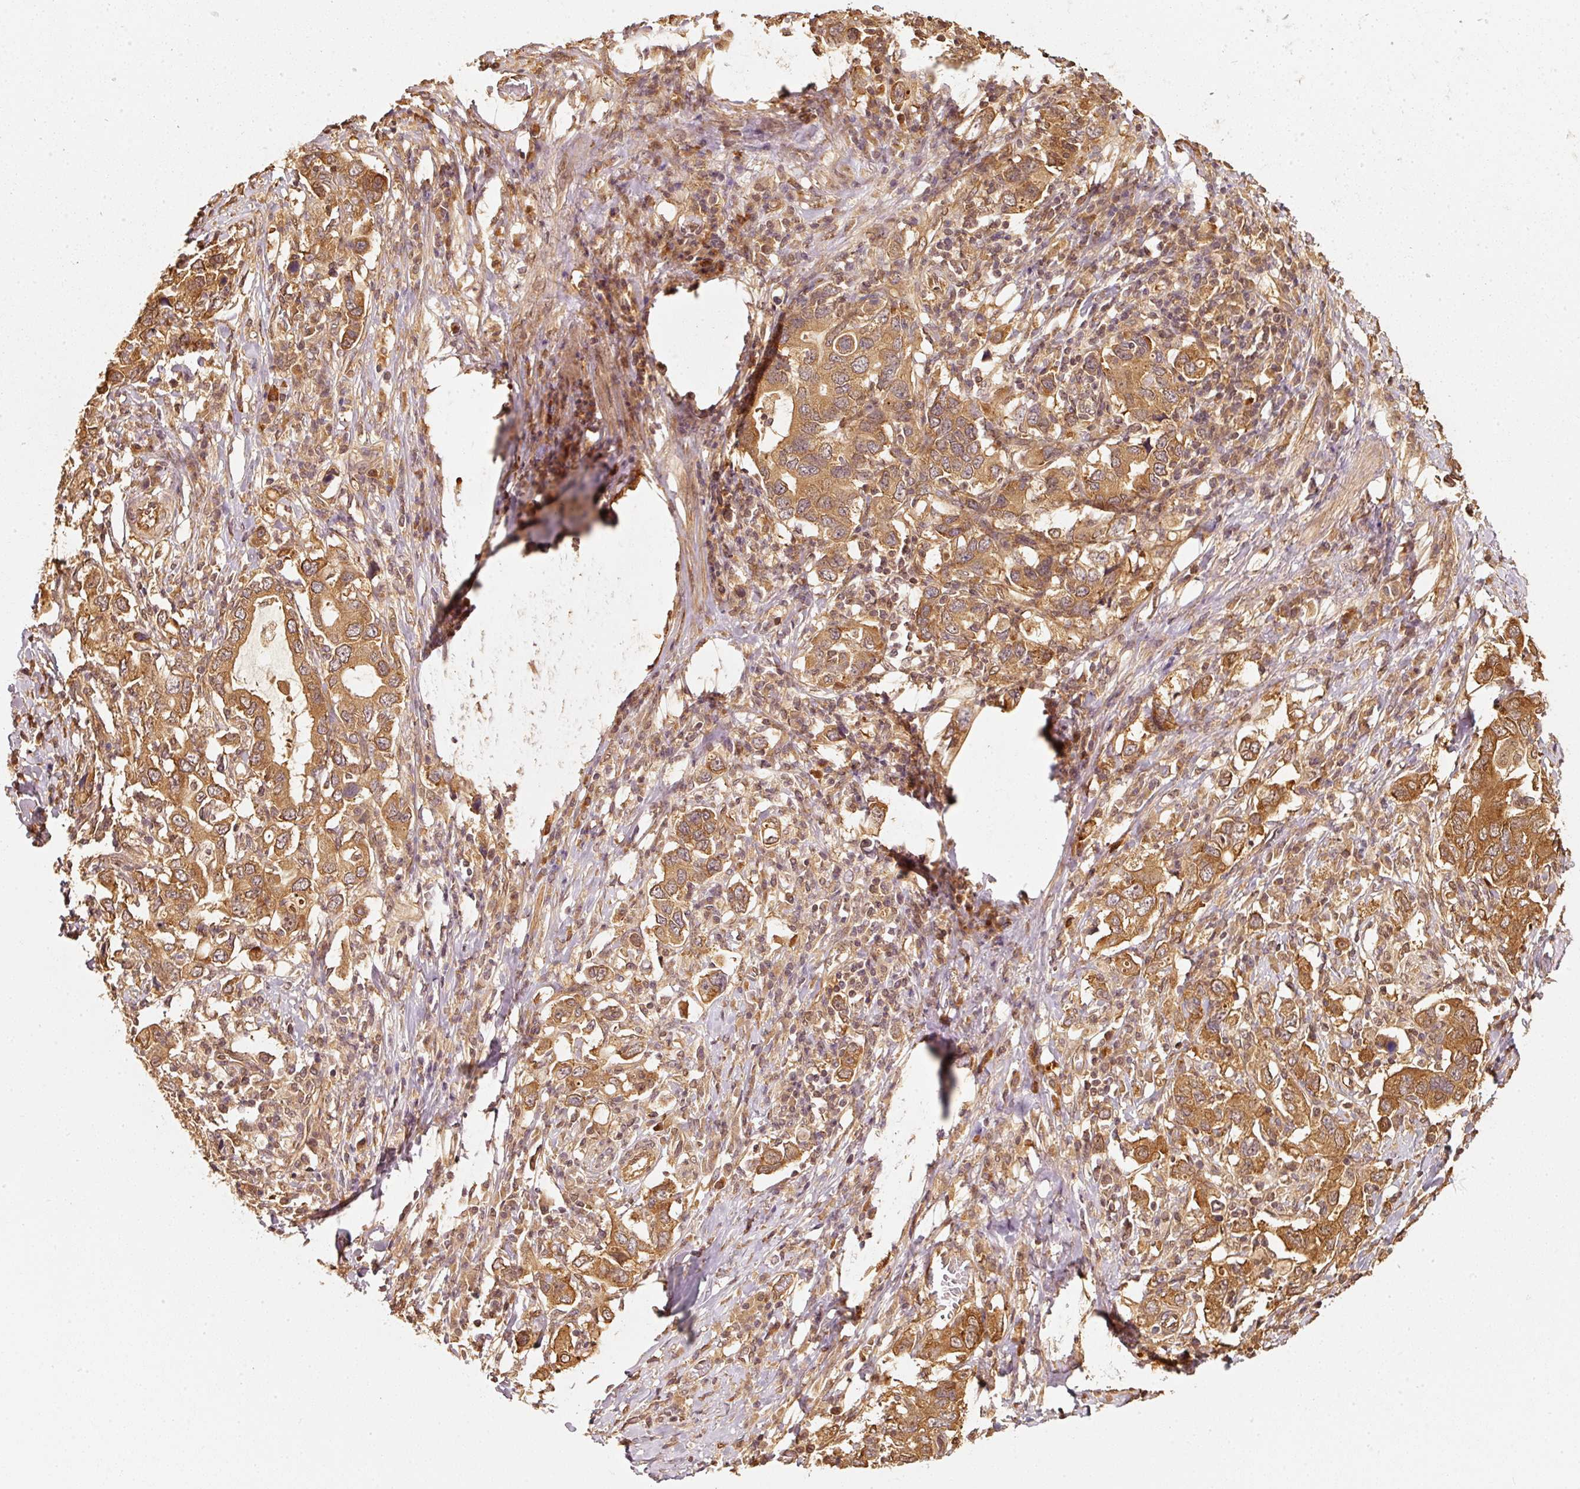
{"staining": {"intensity": "moderate", "quantity": ">75%", "location": "cytoplasmic/membranous"}, "tissue": "stomach cancer", "cell_type": "Tumor cells", "image_type": "cancer", "snomed": [{"axis": "morphology", "description": "Adenocarcinoma, NOS"}, {"axis": "topography", "description": "Stomach, upper"}, {"axis": "topography", "description": "Stomach"}], "caption": "Moderate cytoplasmic/membranous positivity for a protein is present in about >75% of tumor cells of stomach cancer using immunohistochemistry.", "gene": "STAU1", "patient": {"sex": "male", "age": 62}}